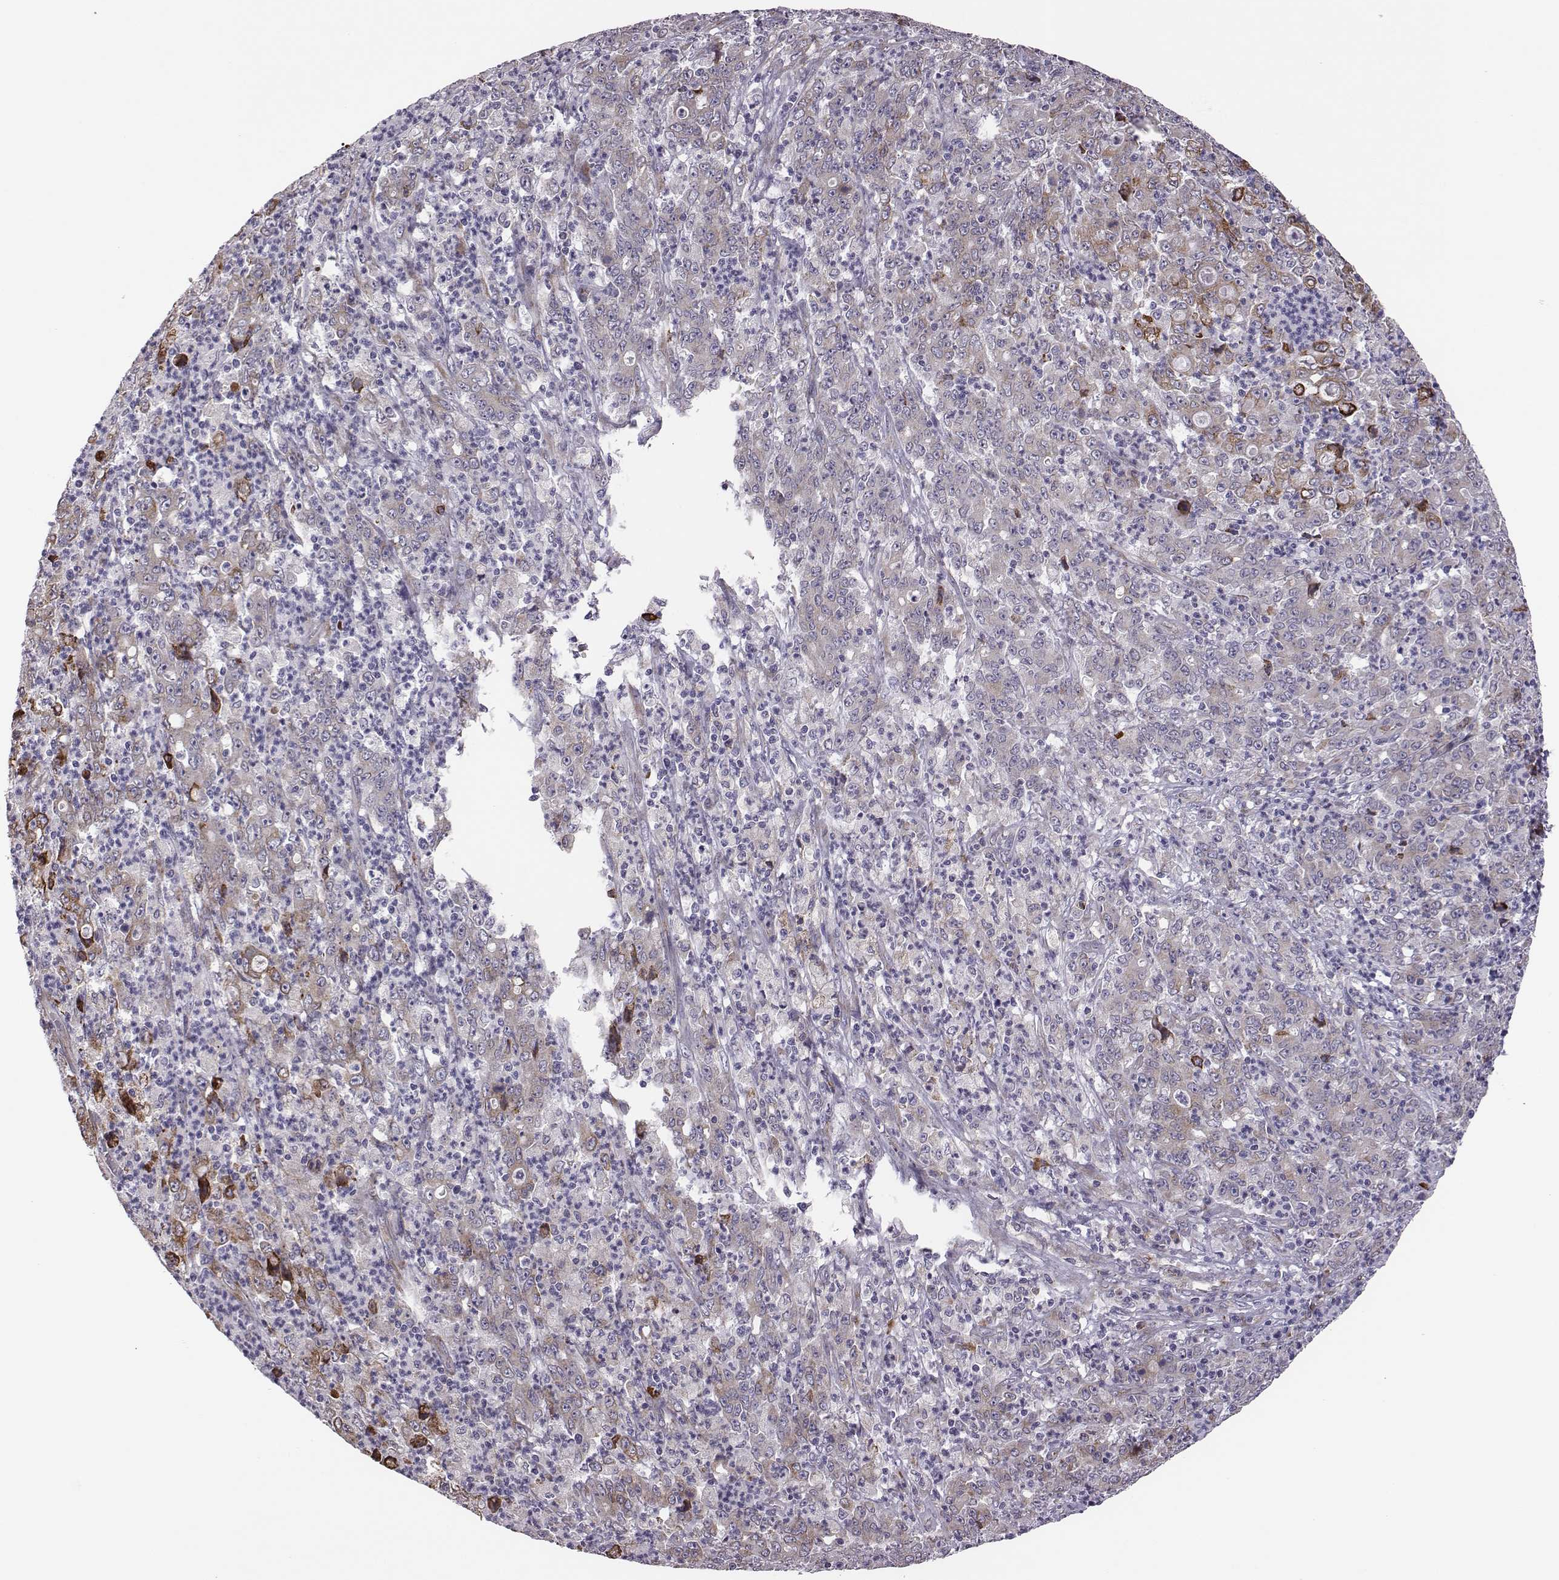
{"staining": {"intensity": "moderate", "quantity": ">75%", "location": "cytoplasmic/membranous"}, "tissue": "stomach cancer", "cell_type": "Tumor cells", "image_type": "cancer", "snomed": [{"axis": "morphology", "description": "Adenocarcinoma, NOS"}, {"axis": "topography", "description": "Stomach, lower"}], "caption": "Stomach adenocarcinoma stained with IHC demonstrates moderate cytoplasmic/membranous positivity in about >75% of tumor cells.", "gene": "SELENOI", "patient": {"sex": "female", "age": 71}}